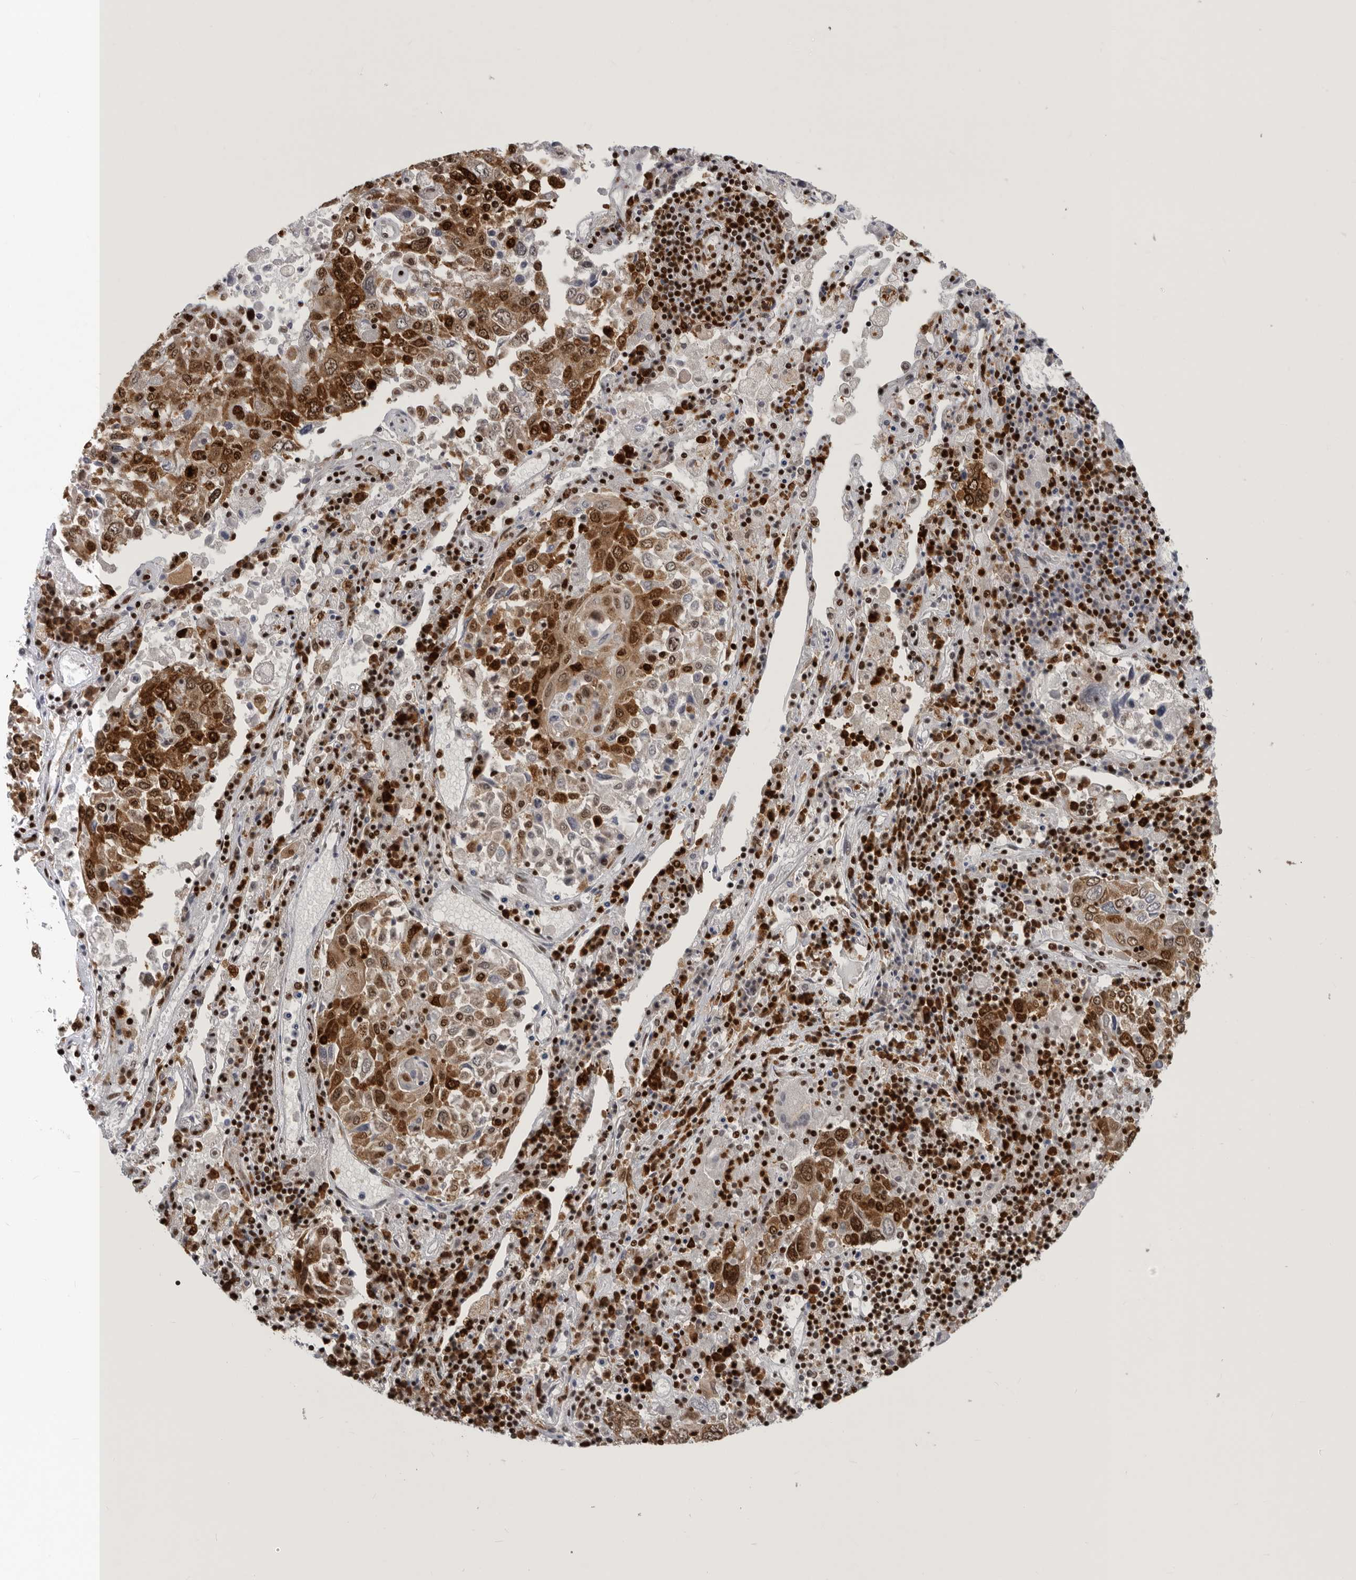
{"staining": {"intensity": "strong", "quantity": ">75%", "location": "nuclear"}, "tissue": "lung cancer", "cell_type": "Tumor cells", "image_type": "cancer", "snomed": [{"axis": "morphology", "description": "Squamous cell carcinoma, NOS"}, {"axis": "topography", "description": "Lung"}], "caption": "DAB immunohistochemical staining of human lung cancer exhibits strong nuclear protein expression in approximately >75% of tumor cells.", "gene": "BCLAF1", "patient": {"sex": "male", "age": 65}}